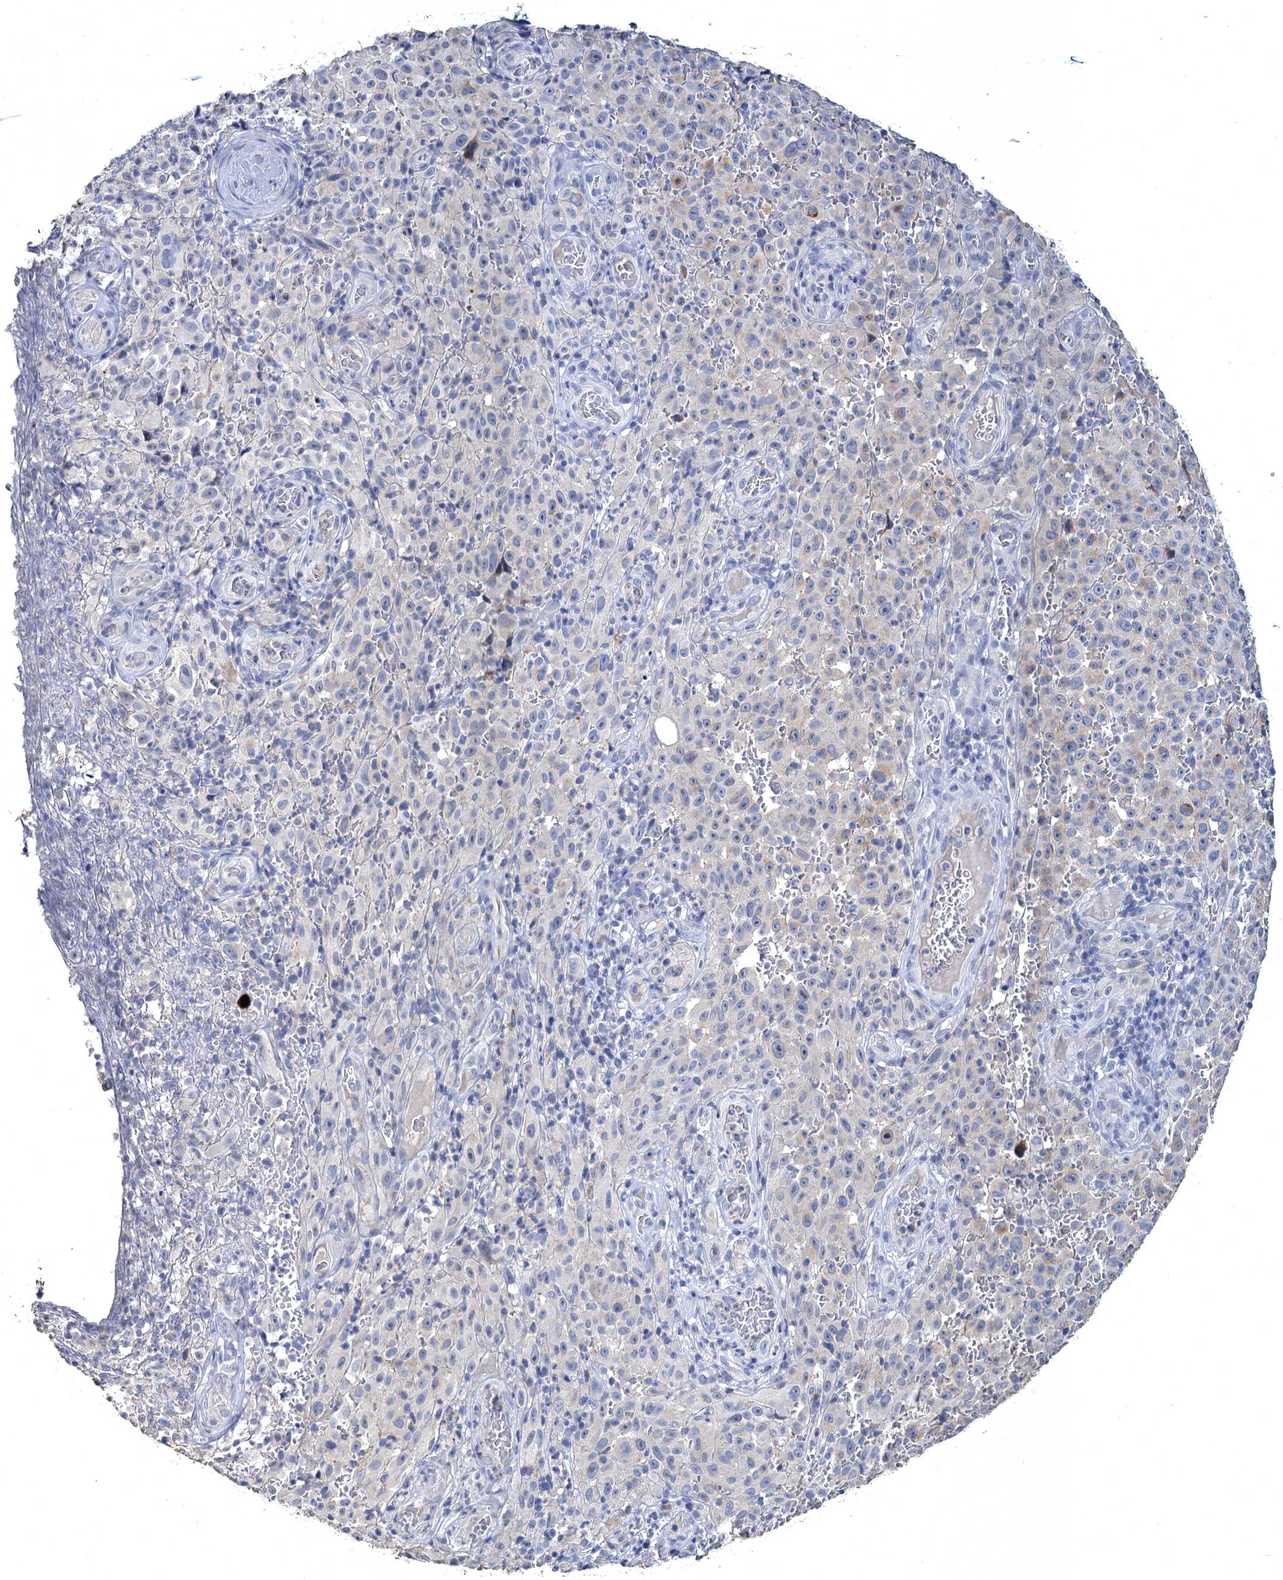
{"staining": {"intensity": "weak", "quantity": "<25%", "location": "cytoplasmic/membranous"}, "tissue": "melanoma", "cell_type": "Tumor cells", "image_type": "cancer", "snomed": [{"axis": "morphology", "description": "Malignant melanoma, NOS"}, {"axis": "topography", "description": "Skin"}], "caption": "Image shows no protein positivity in tumor cells of malignant melanoma tissue.", "gene": "ATP9A", "patient": {"sex": "female", "age": 82}}